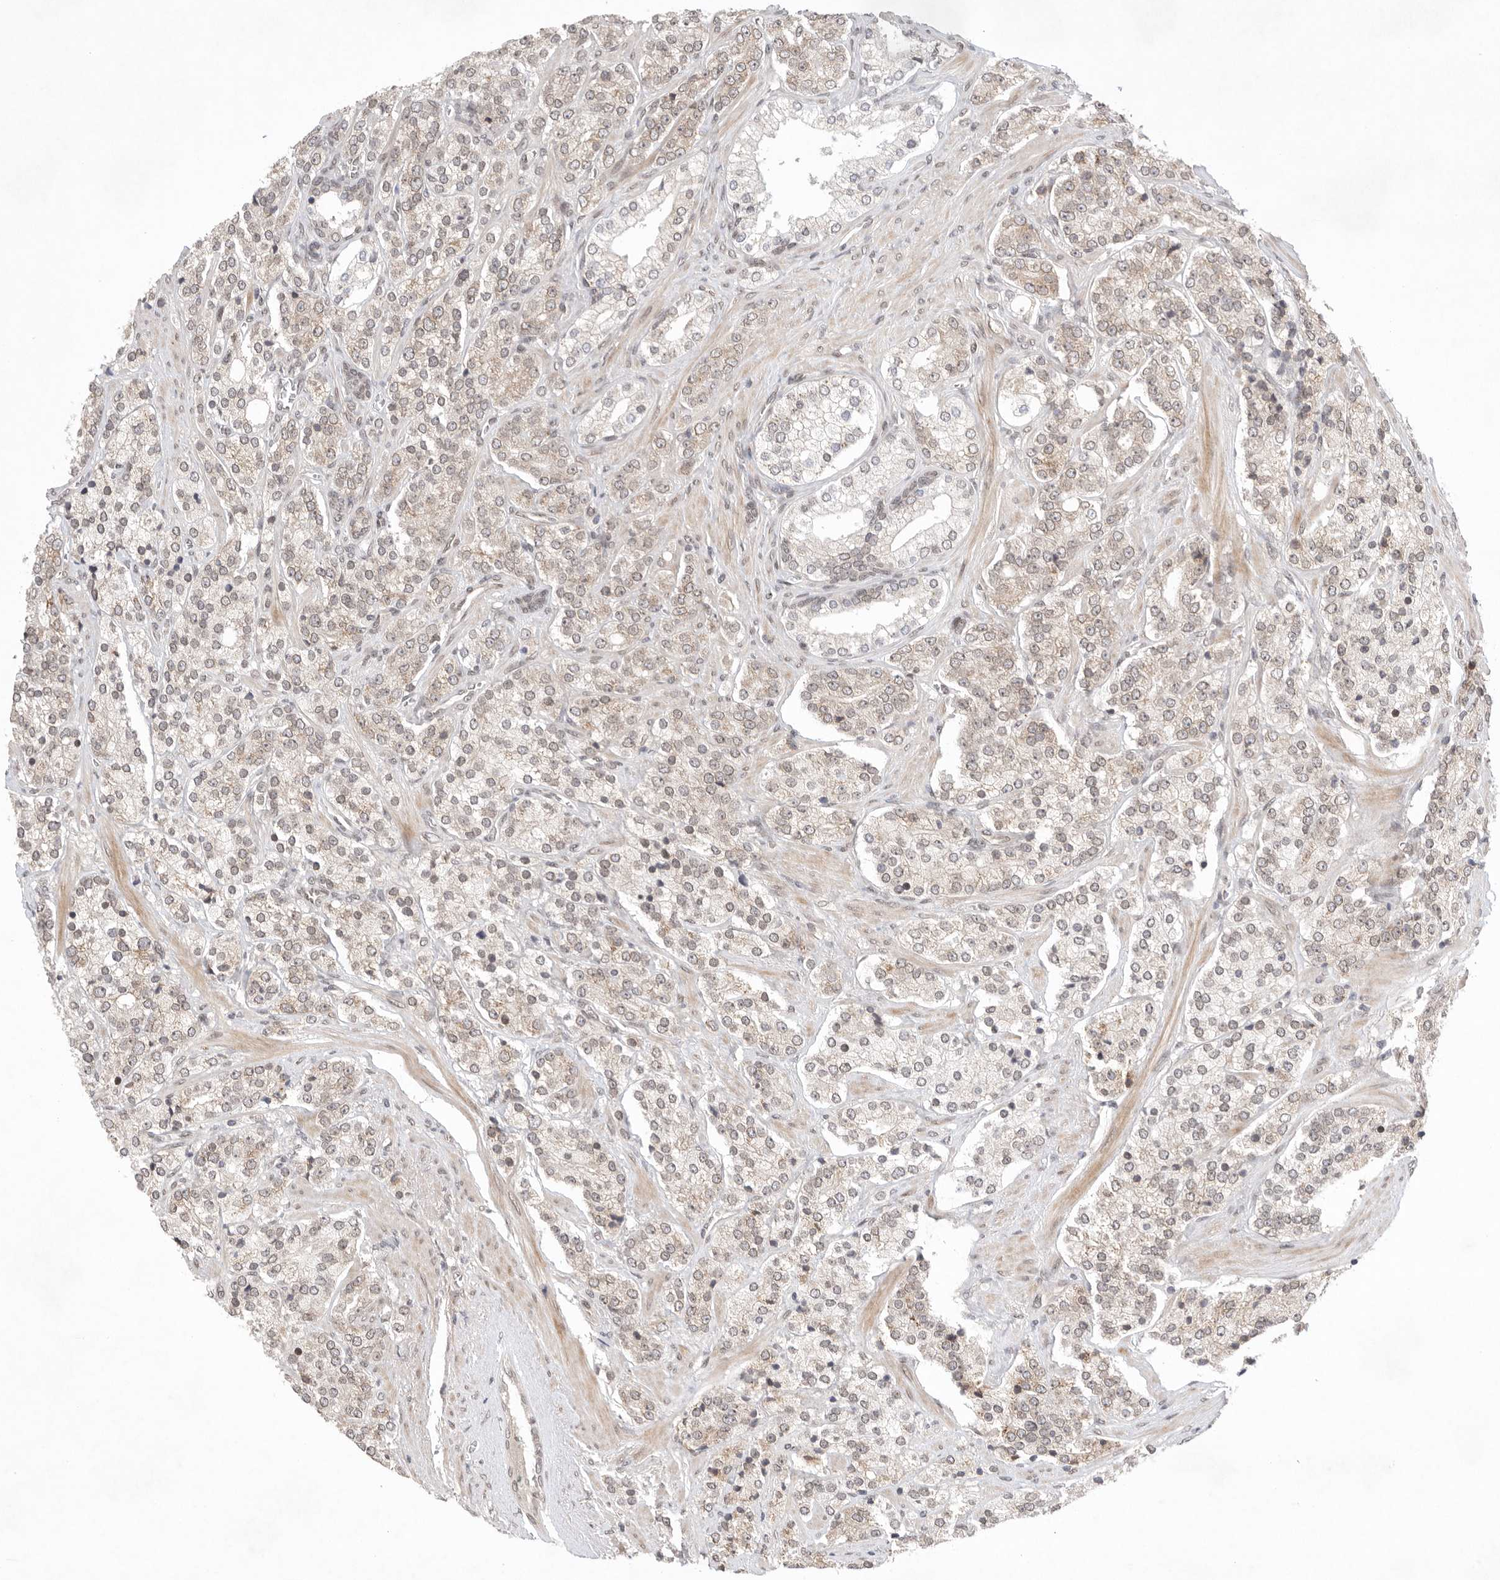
{"staining": {"intensity": "weak", "quantity": "<25%", "location": "cytoplasmic/membranous"}, "tissue": "prostate cancer", "cell_type": "Tumor cells", "image_type": "cancer", "snomed": [{"axis": "morphology", "description": "Adenocarcinoma, High grade"}, {"axis": "topography", "description": "Prostate"}], "caption": "The histopathology image shows no staining of tumor cells in prostate cancer.", "gene": "LEMD3", "patient": {"sex": "male", "age": 71}}